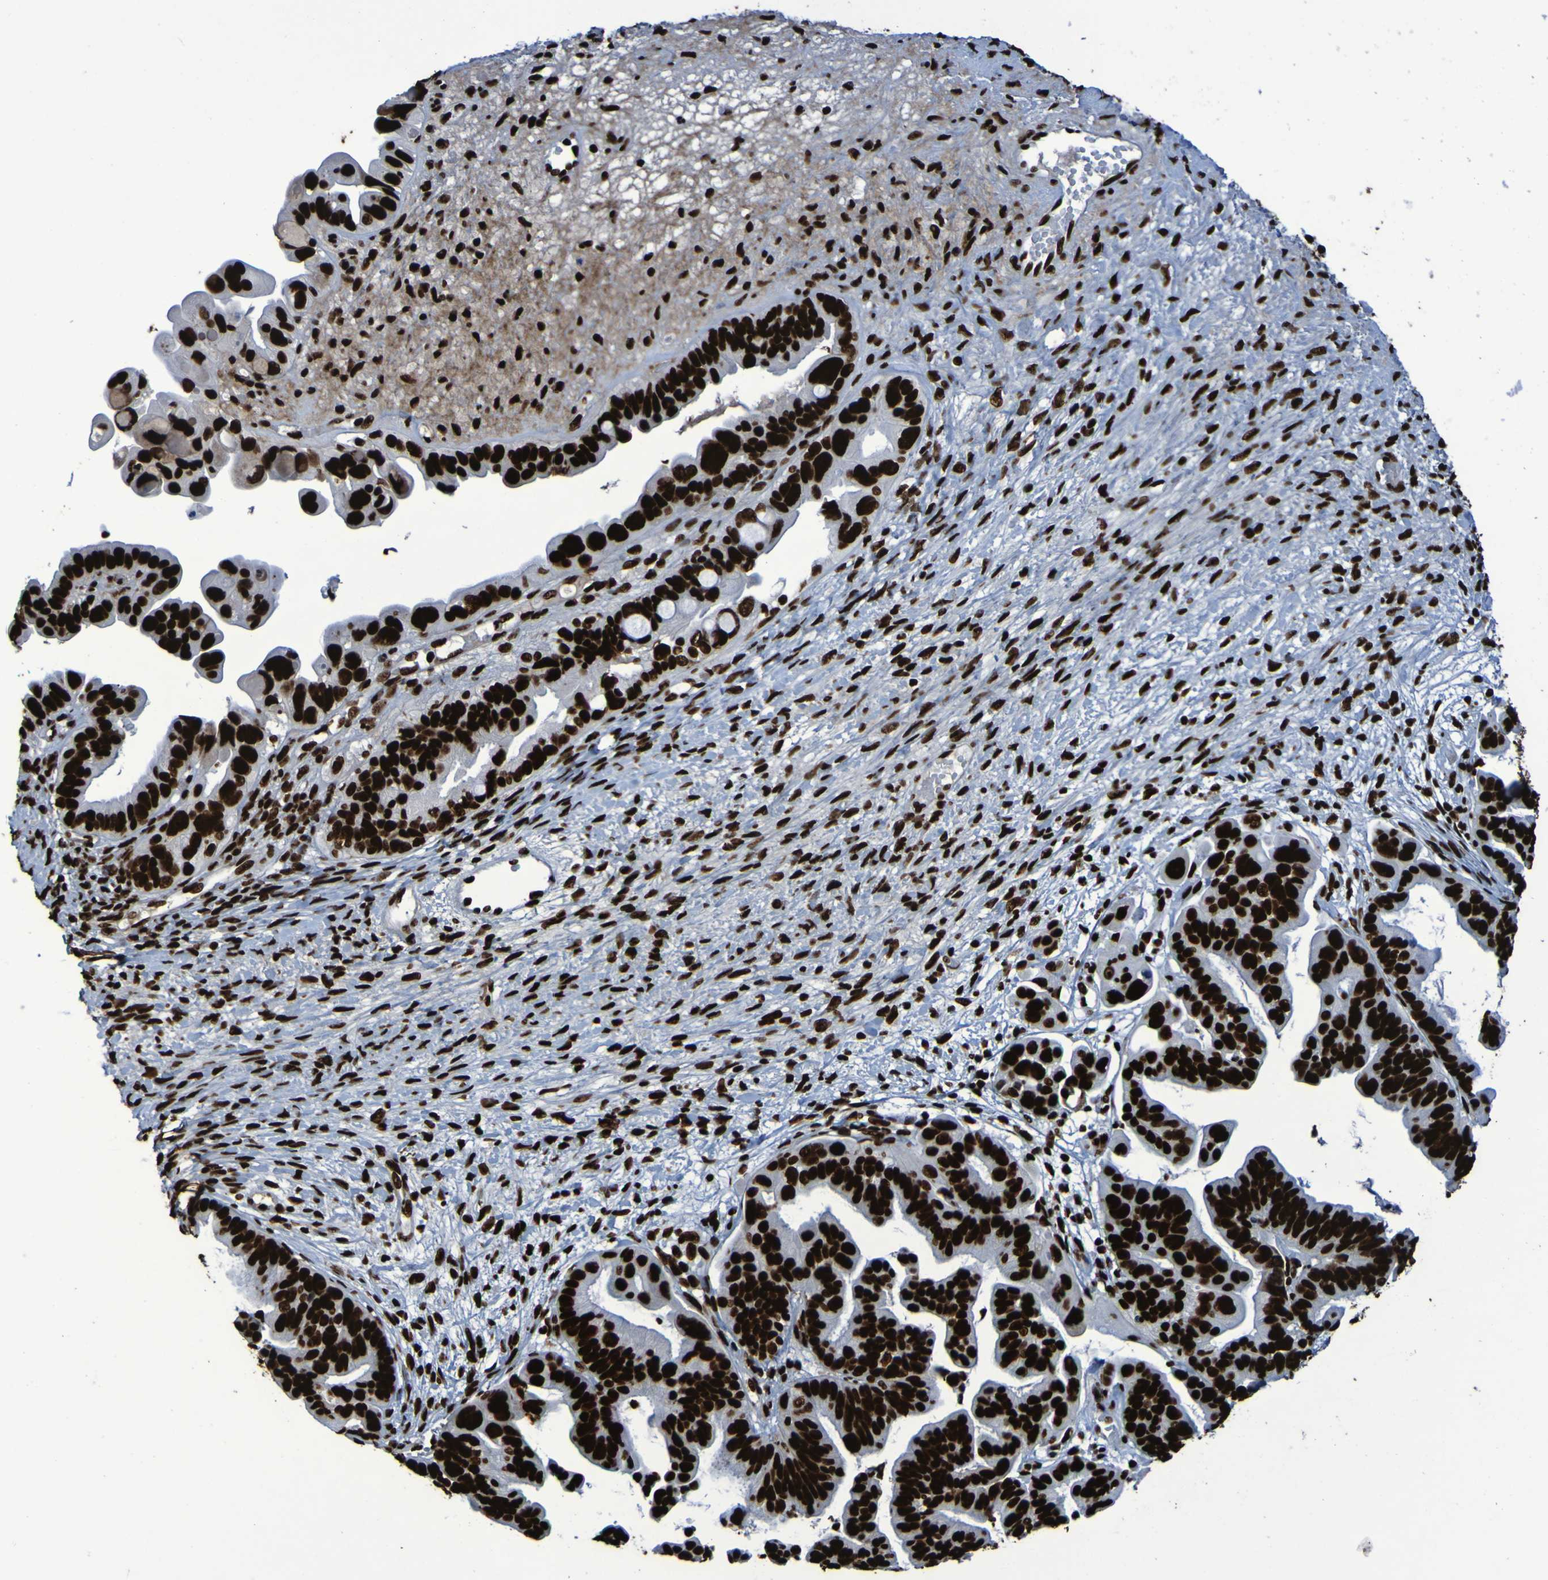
{"staining": {"intensity": "strong", "quantity": ">75%", "location": "nuclear"}, "tissue": "ovarian cancer", "cell_type": "Tumor cells", "image_type": "cancer", "snomed": [{"axis": "morphology", "description": "Cystadenocarcinoma, serous, NOS"}, {"axis": "topography", "description": "Ovary"}], "caption": "Serous cystadenocarcinoma (ovarian) stained with a brown dye displays strong nuclear positive expression in approximately >75% of tumor cells.", "gene": "NPM1", "patient": {"sex": "female", "age": 56}}